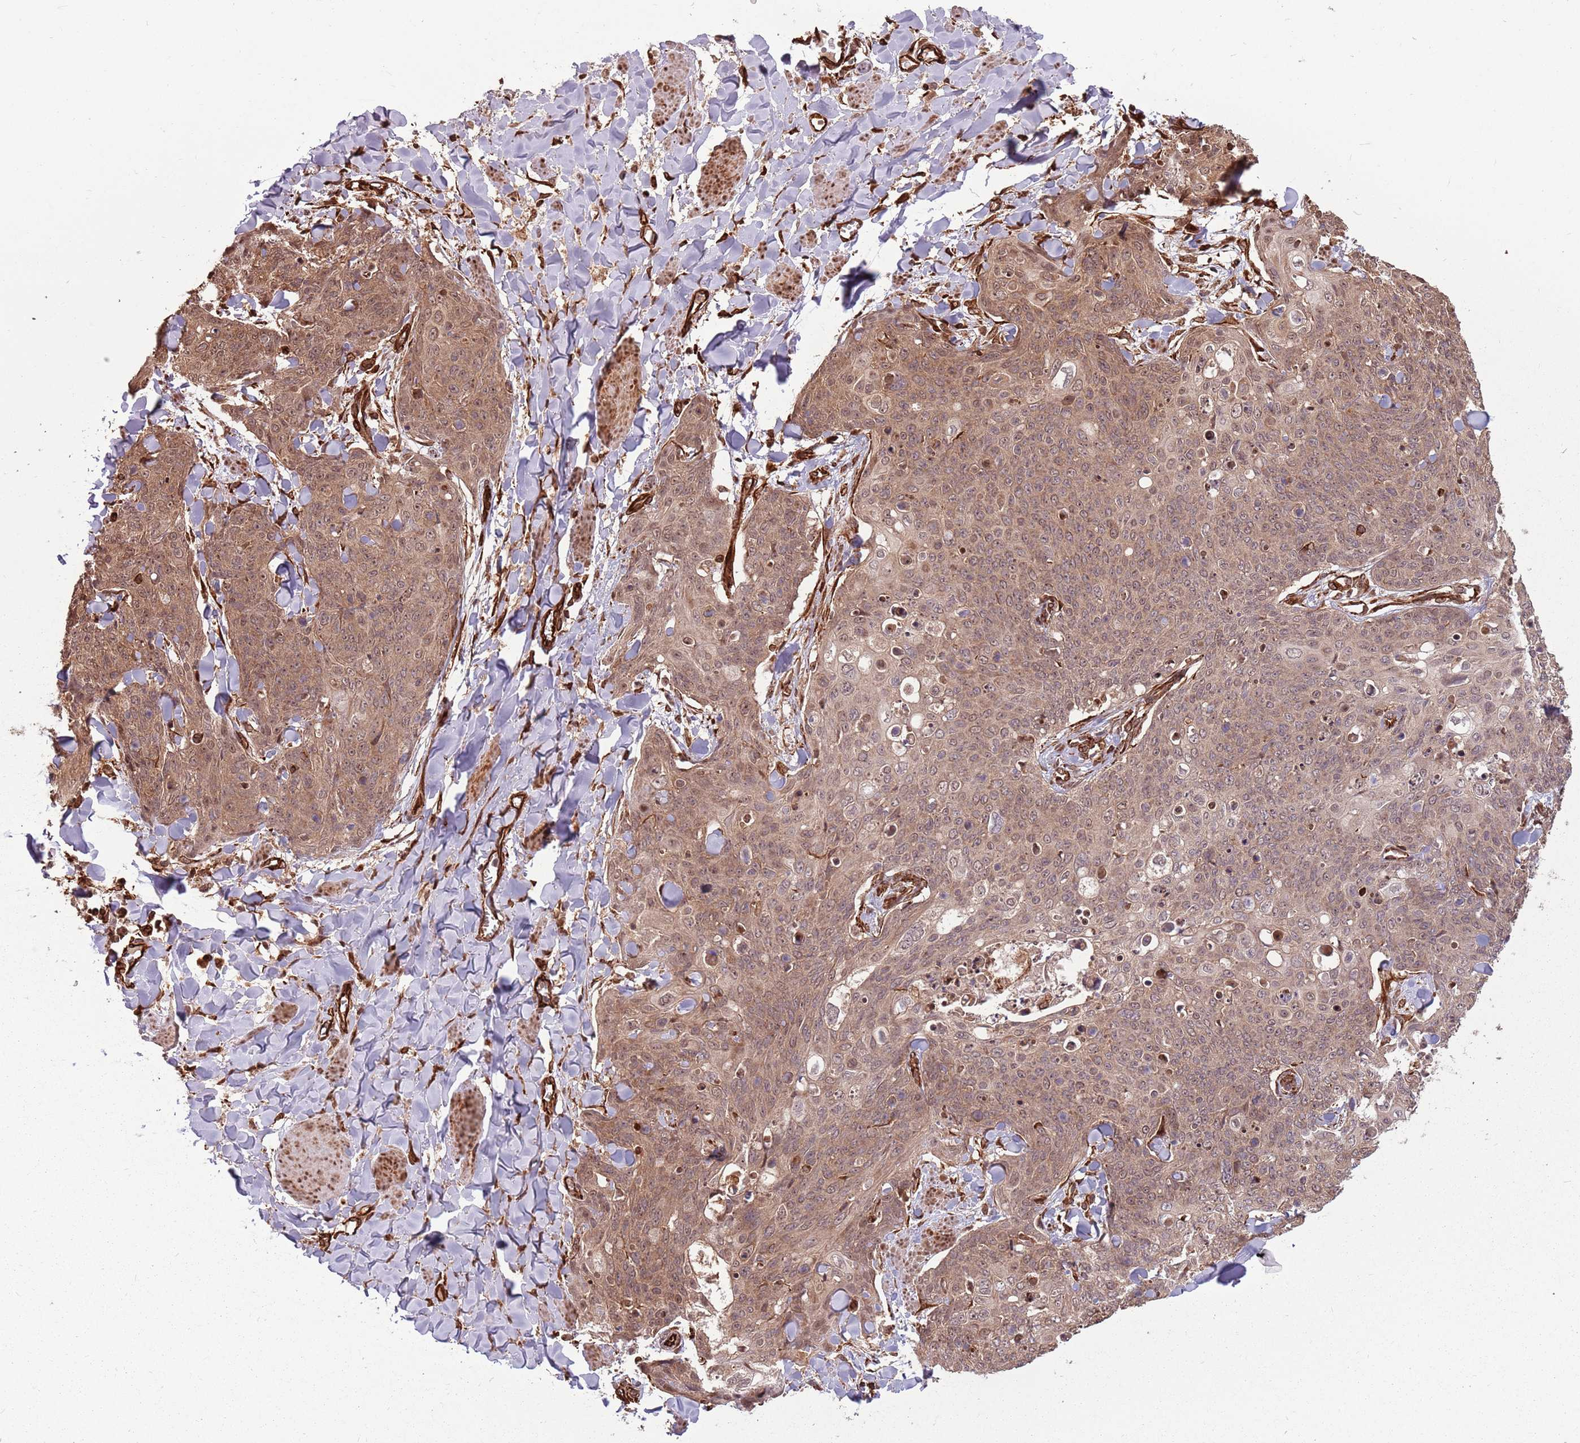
{"staining": {"intensity": "moderate", "quantity": ">75%", "location": "cytoplasmic/membranous,nuclear"}, "tissue": "skin cancer", "cell_type": "Tumor cells", "image_type": "cancer", "snomed": [{"axis": "morphology", "description": "Squamous cell carcinoma, NOS"}, {"axis": "topography", "description": "Skin"}, {"axis": "topography", "description": "Vulva"}], "caption": "Squamous cell carcinoma (skin) stained with DAB immunohistochemistry (IHC) reveals medium levels of moderate cytoplasmic/membranous and nuclear expression in approximately >75% of tumor cells. (DAB = brown stain, brightfield microscopy at high magnification).", "gene": "ADAMTS3", "patient": {"sex": "female", "age": 85}}